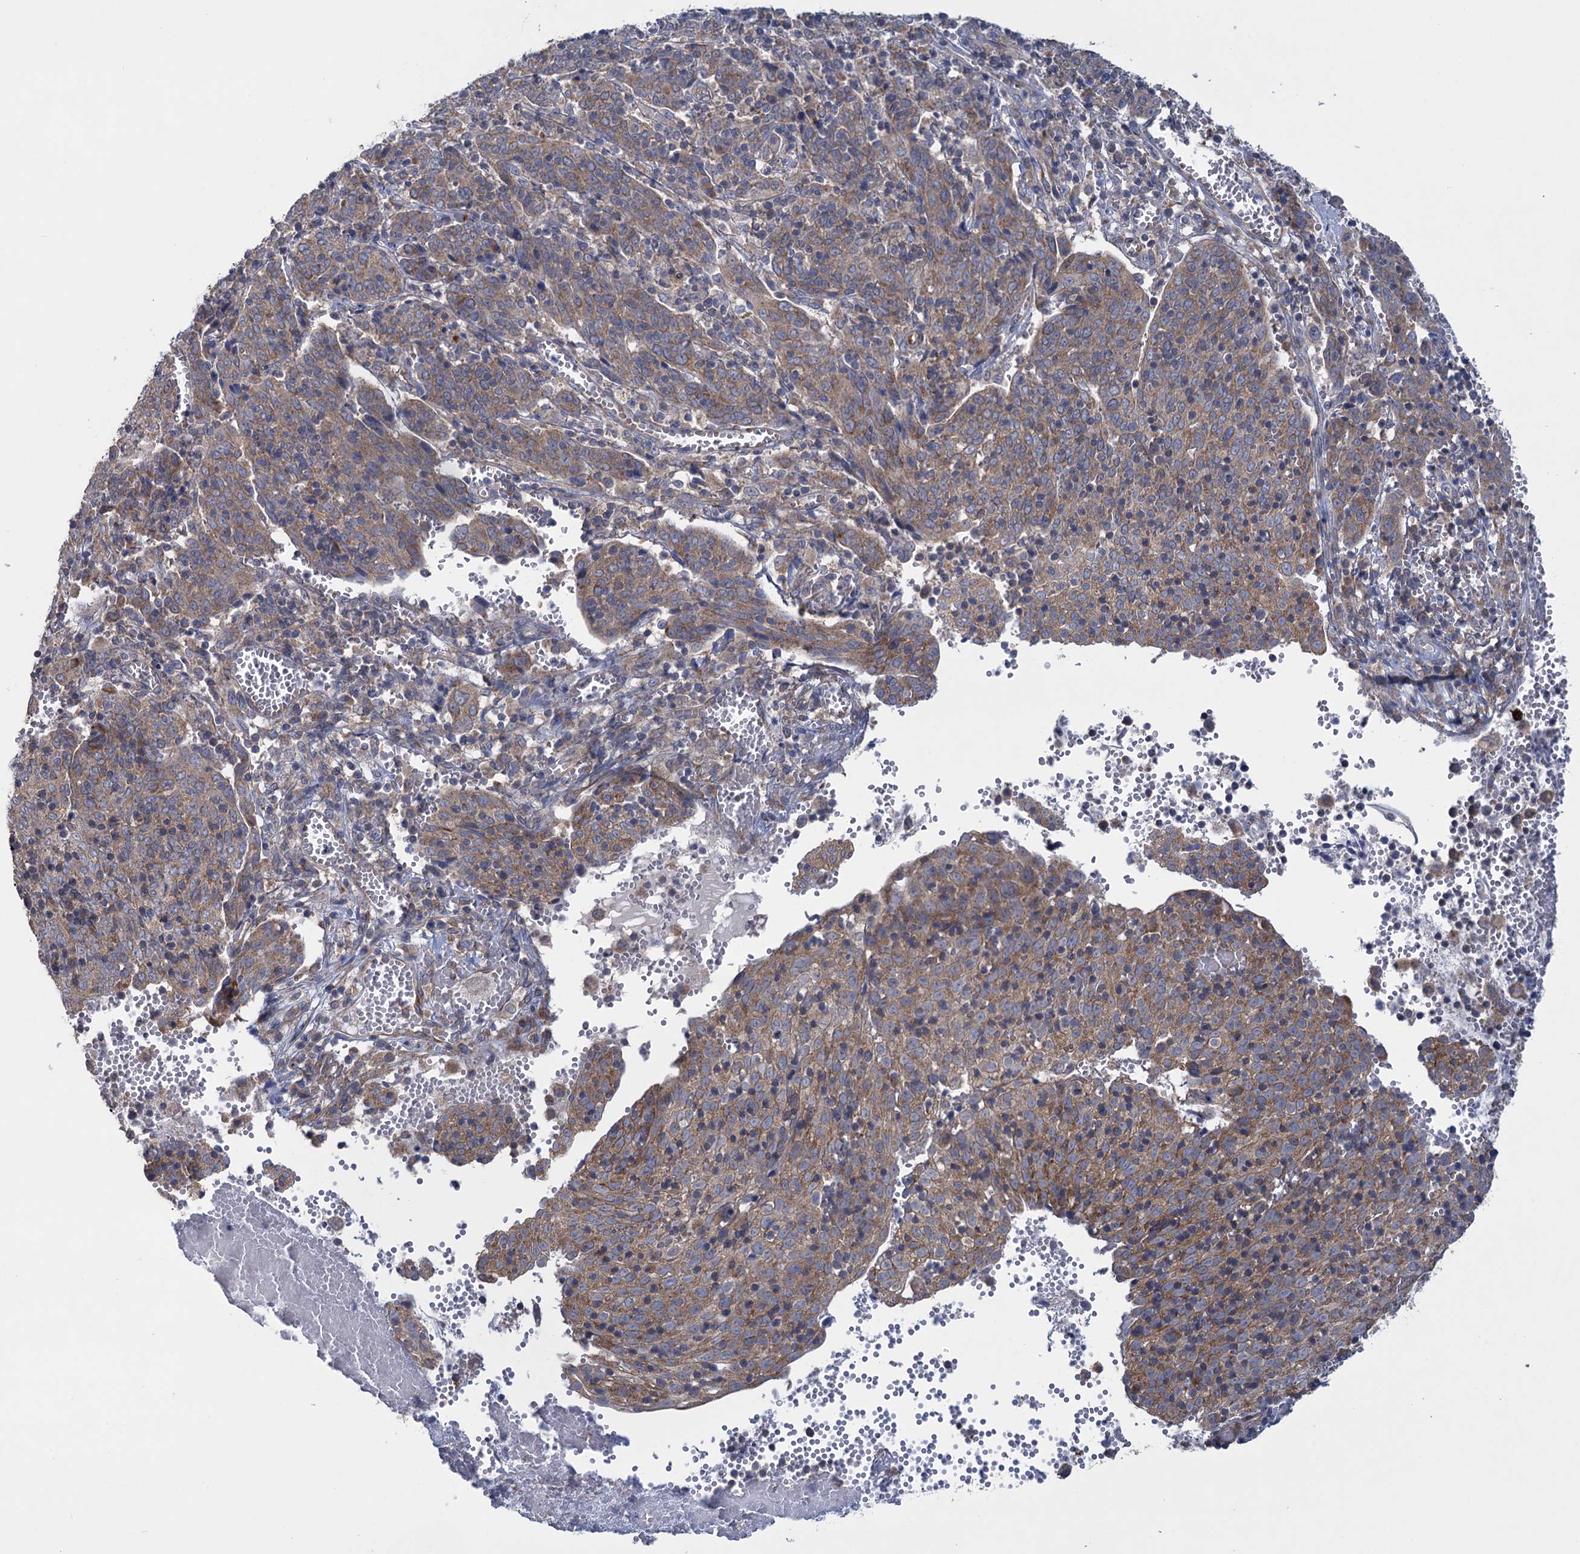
{"staining": {"intensity": "moderate", "quantity": "25%-75%", "location": "cytoplasmic/membranous"}, "tissue": "cervical cancer", "cell_type": "Tumor cells", "image_type": "cancer", "snomed": [{"axis": "morphology", "description": "Squamous cell carcinoma, NOS"}, {"axis": "topography", "description": "Cervix"}], "caption": "An image of human cervical cancer stained for a protein displays moderate cytoplasmic/membranous brown staining in tumor cells.", "gene": "GSTM2", "patient": {"sex": "female", "age": 67}}